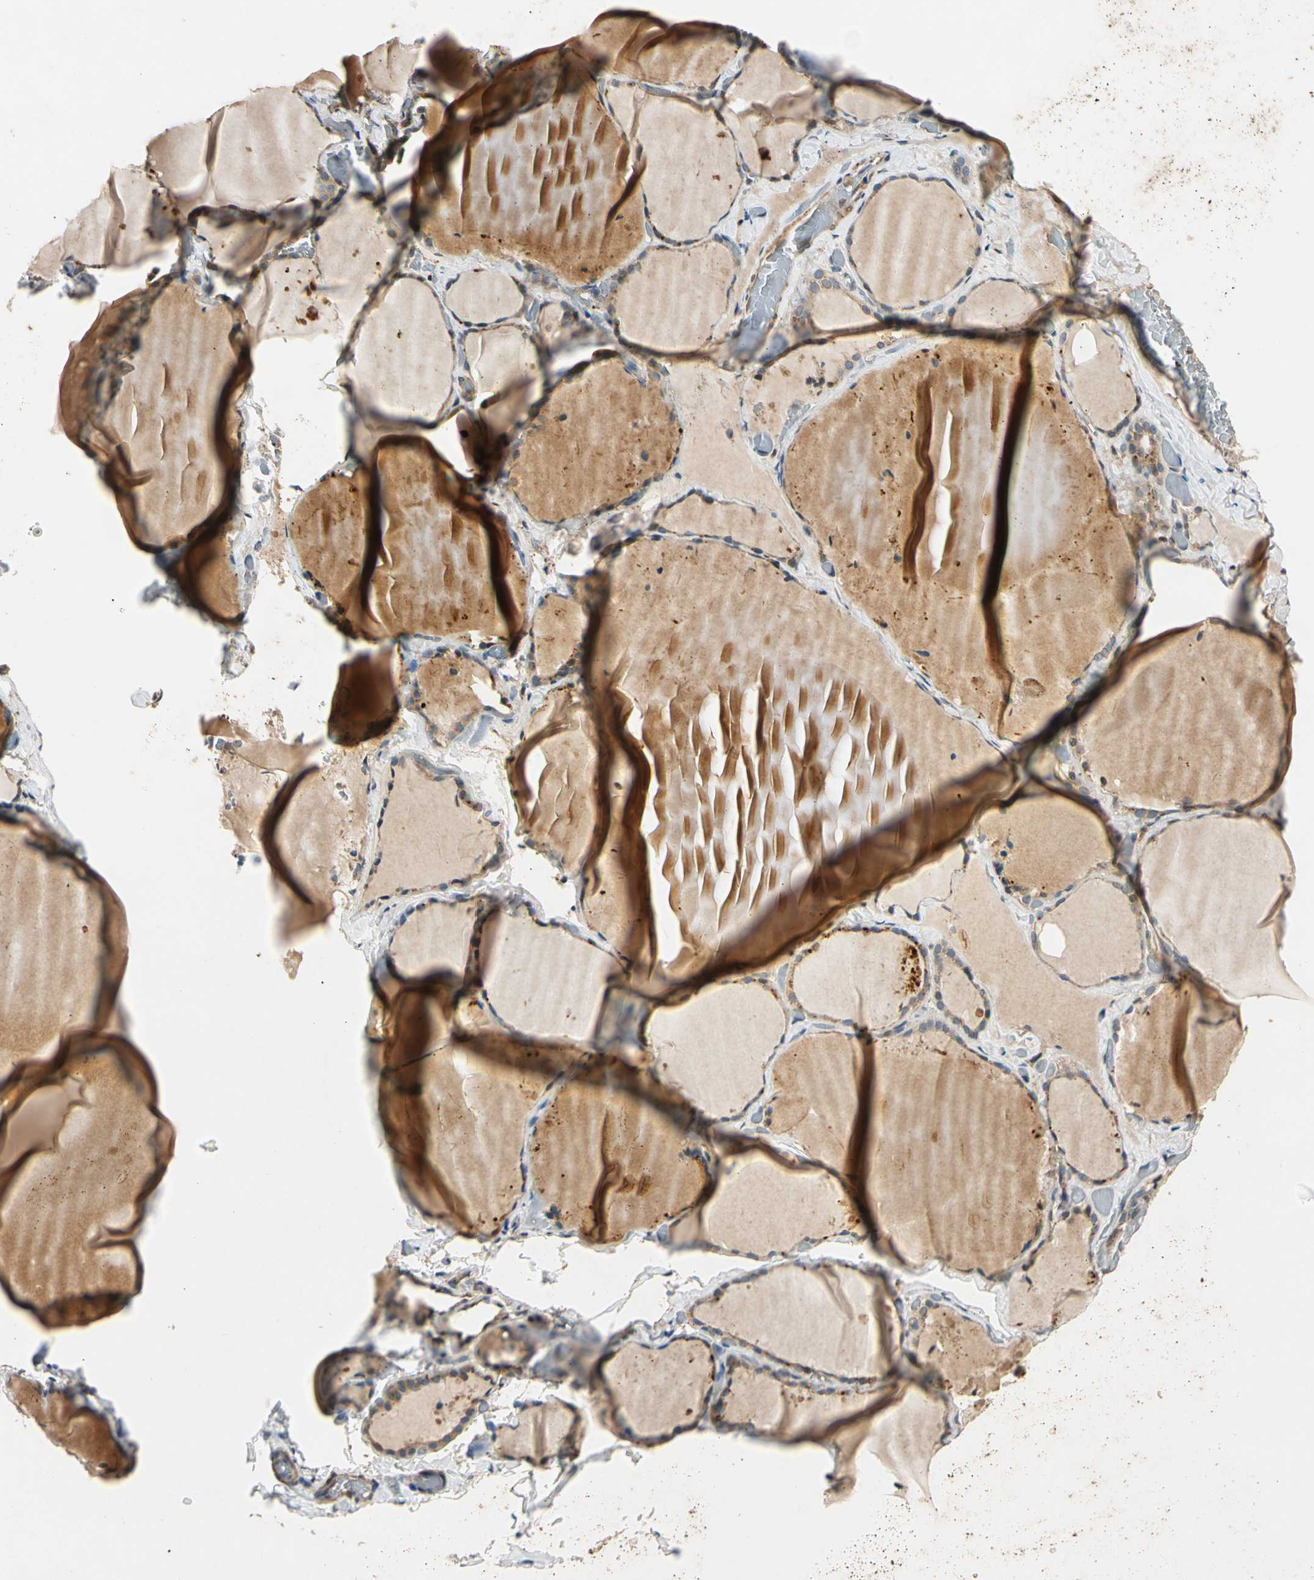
{"staining": {"intensity": "negative", "quantity": "none", "location": "none"}, "tissue": "thyroid gland", "cell_type": "Glandular cells", "image_type": "normal", "snomed": [{"axis": "morphology", "description": "Normal tissue, NOS"}, {"axis": "topography", "description": "Thyroid gland"}], "caption": "Immunohistochemistry image of unremarkable human thyroid gland stained for a protein (brown), which exhibits no expression in glandular cells.", "gene": "ROCK2", "patient": {"sex": "female", "age": 22}}